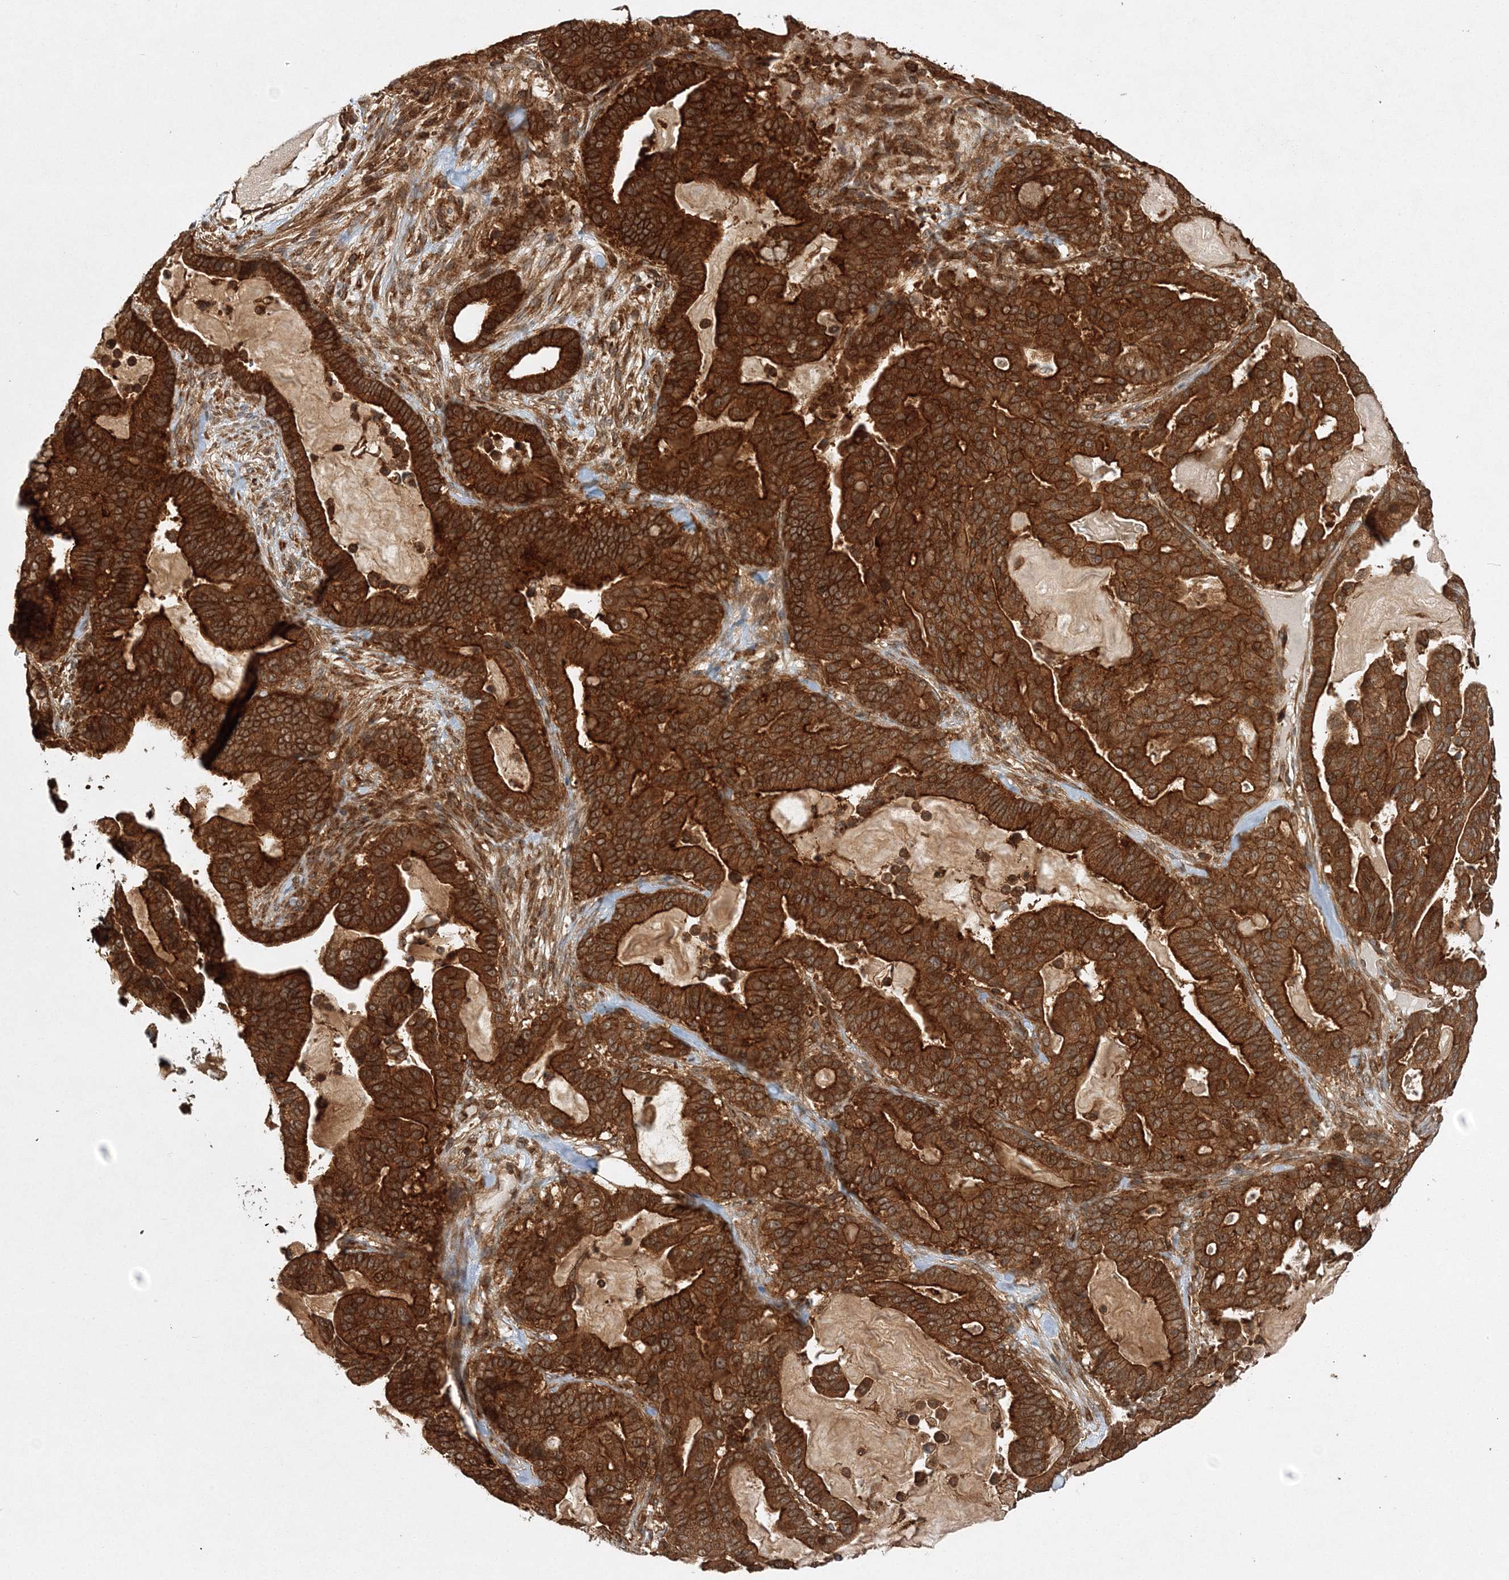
{"staining": {"intensity": "strong", "quantity": ">75%", "location": "cytoplasmic/membranous"}, "tissue": "pancreatic cancer", "cell_type": "Tumor cells", "image_type": "cancer", "snomed": [{"axis": "morphology", "description": "Adenocarcinoma, NOS"}, {"axis": "topography", "description": "Pancreas"}], "caption": "Strong cytoplasmic/membranous staining is present in about >75% of tumor cells in adenocarcinoma (pancreatic). The staining was performed using DAB (3,3'-diaminobenzidine), with brown indicating positive protein expression. Nuclei are stained blue with hematoxylin.", "gene": "WDR37", "patient": {"sex": "male", "age": 63}}